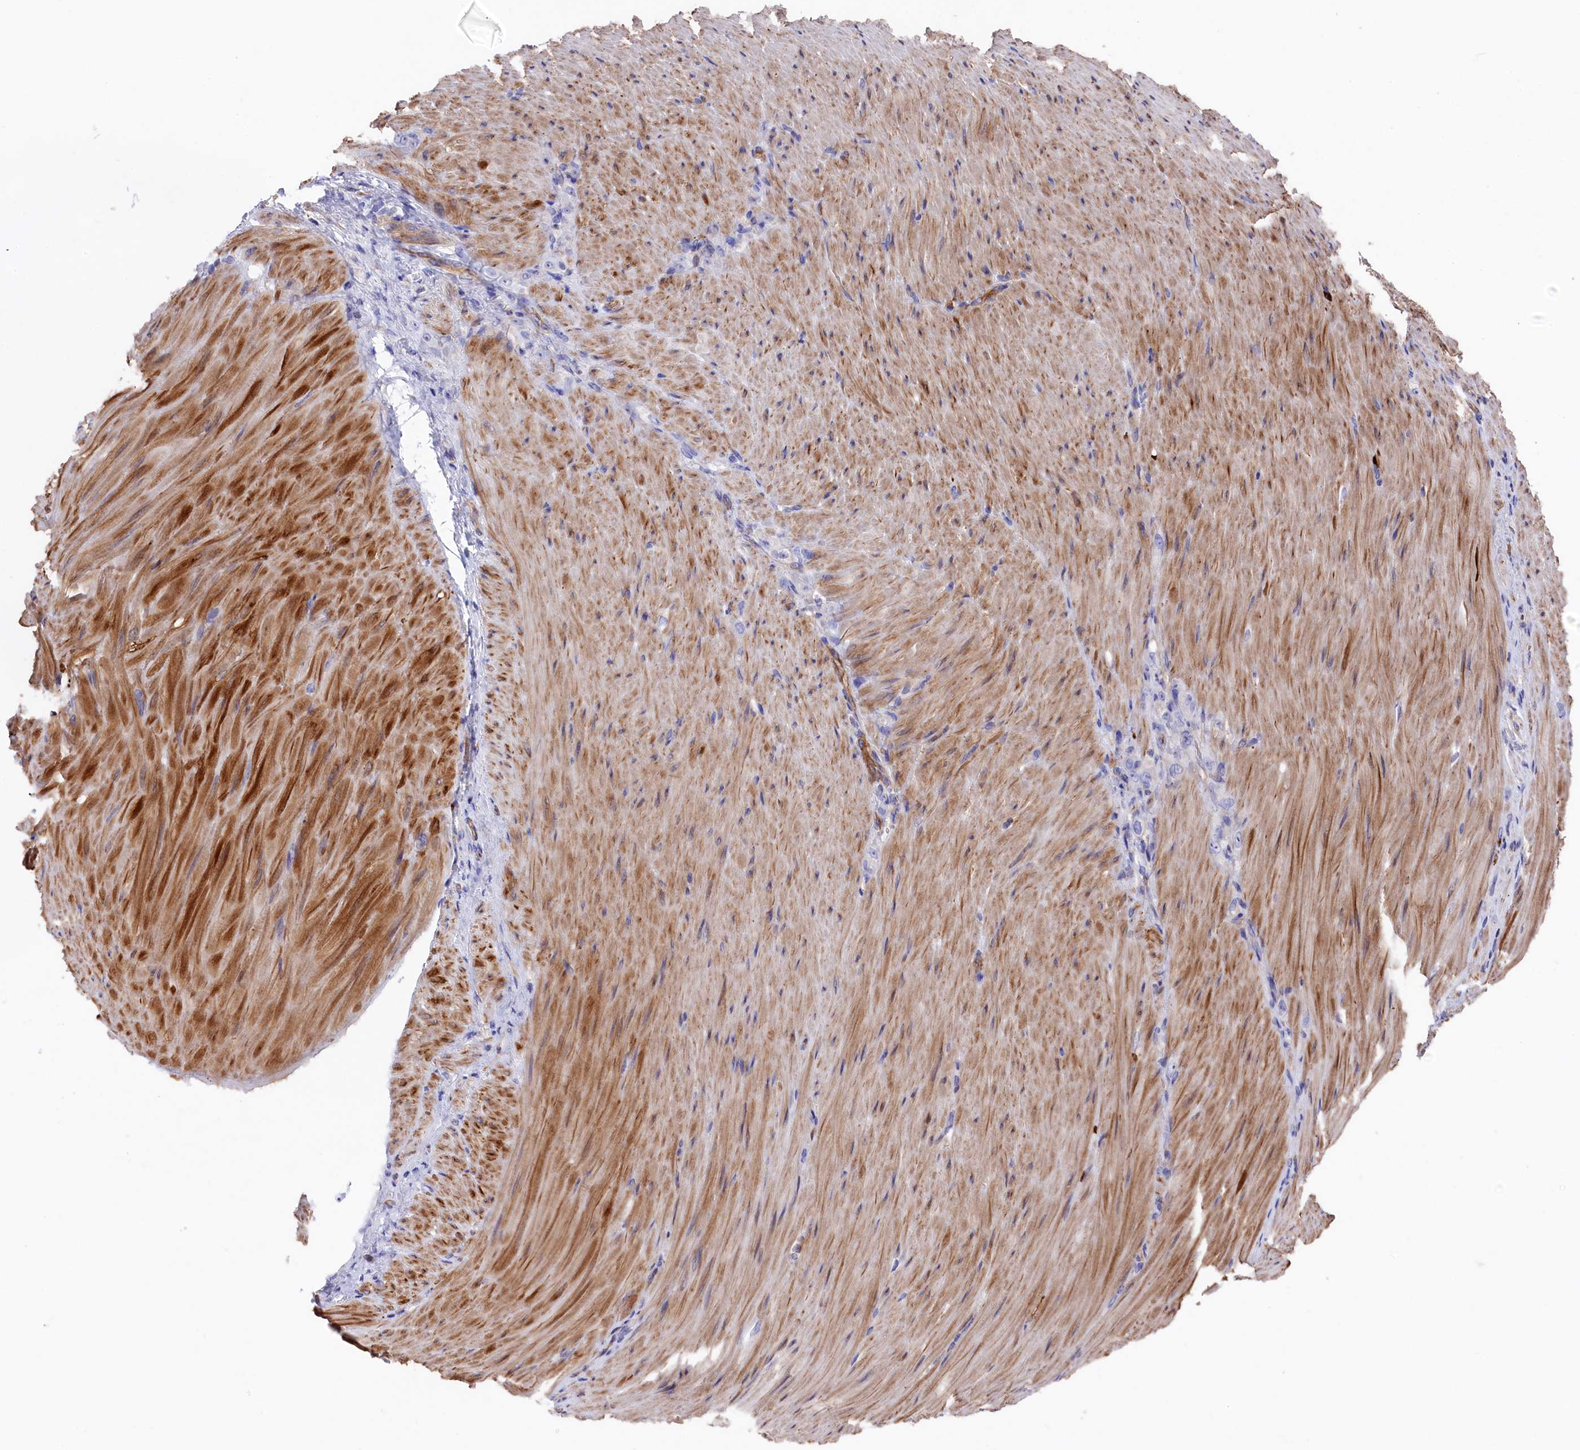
{"staining": {"intensity": "negative", "quantity": "none", "location": "none"}, "tissue": "stomach cancer", "cell_type": "Tumor cells", "image_type": "cancer", "snomed": [{"axis": "morphology", "description": "Normal tissue, NOS"}, {"axis": "morphology", "description": "Adenocarcinoma, NOS"}, {"axis": "topography", "description": "Stomach"}], "caption": "Tumor cells are negative for brown protein staining in stomach cancer. (Stains: DAB (3,3'-diaminobenzidine) IHC with hematoxylin counter stain, Microscopy: brightfield microscopy at high magnification).", "gene": "LHFPL4", "patient": {"sex": "male", "age": 82}}